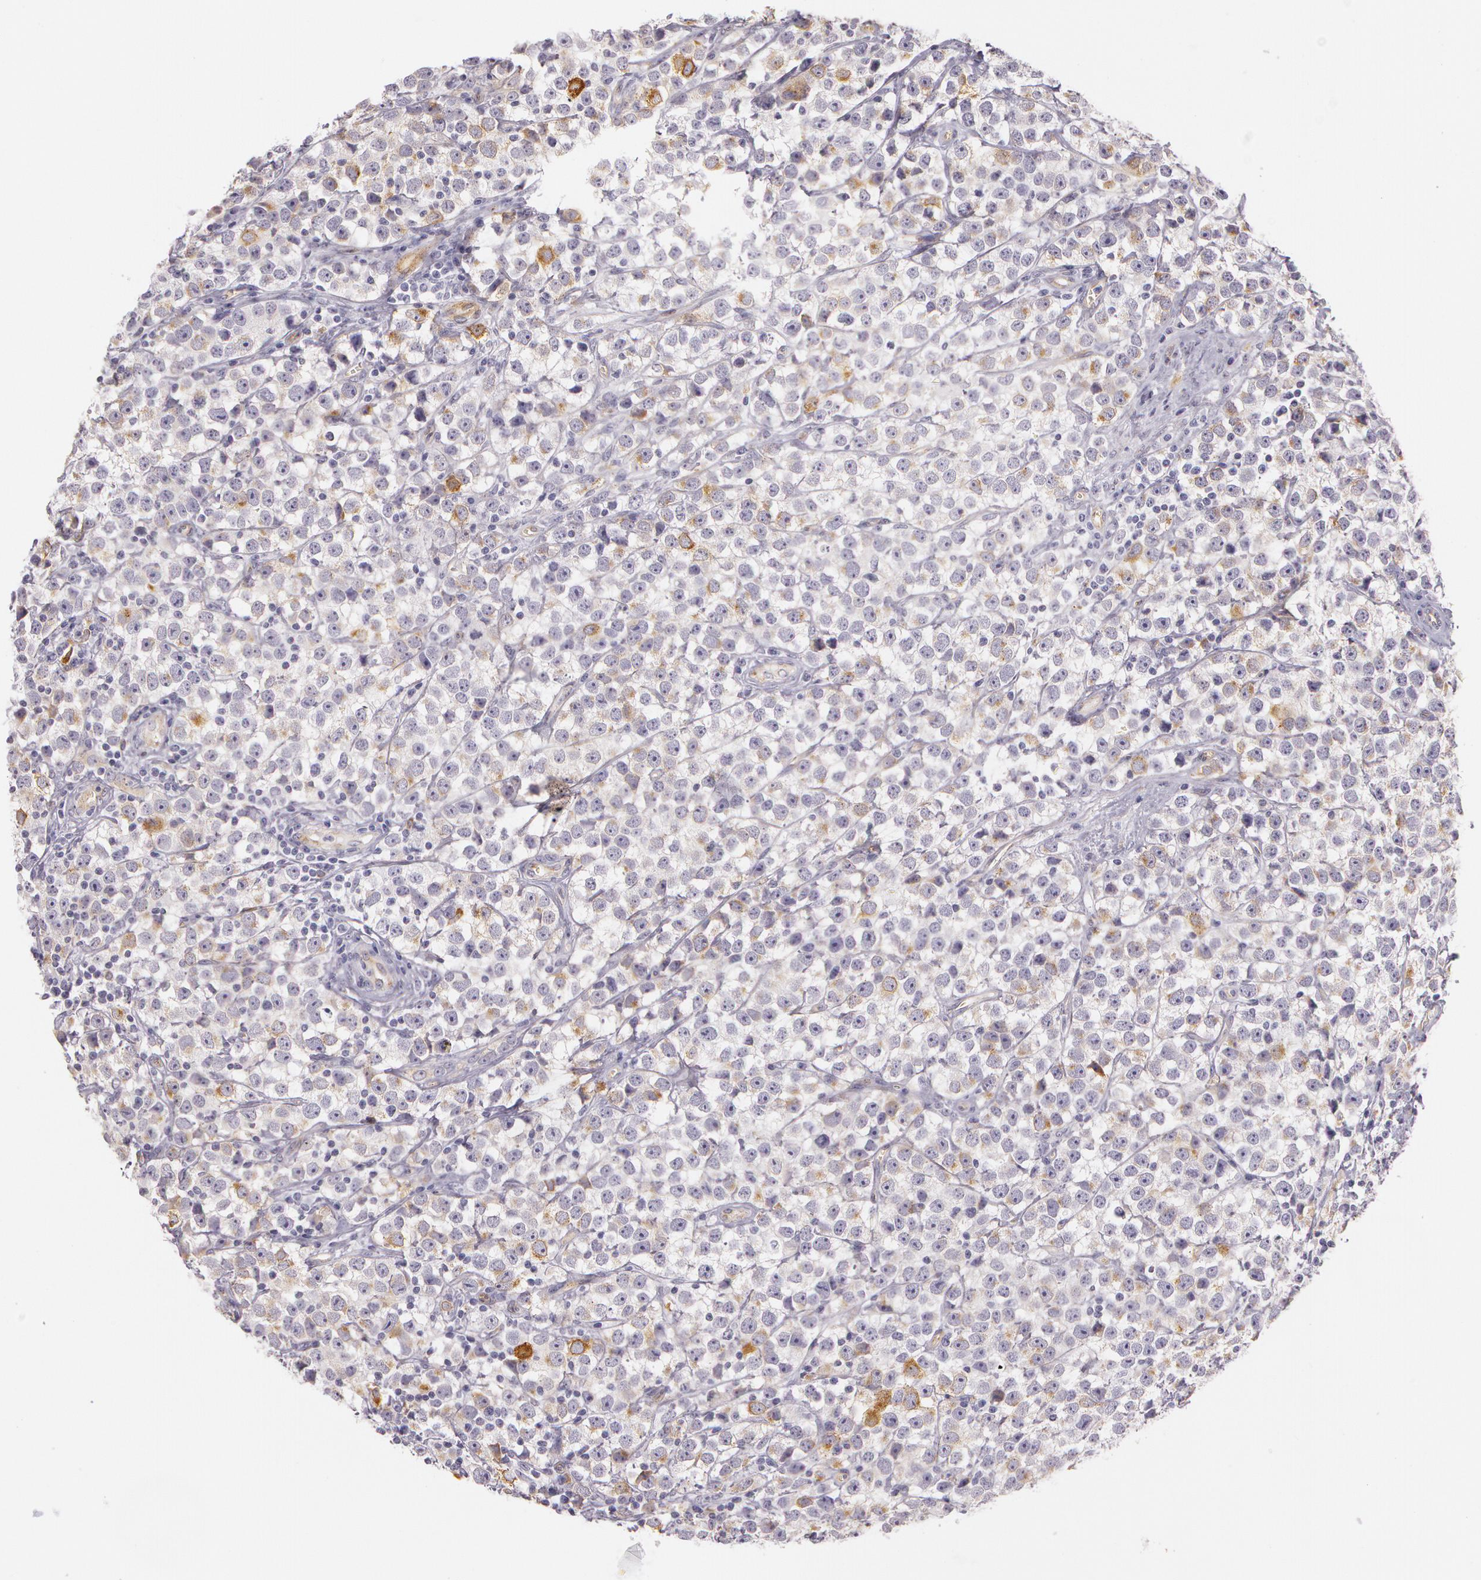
{"staining": {"intensity": "moderate", "quantity": "25%-75%", "location": "cytoplasmic/membranous"}, "tissue": "testis cancer", "cell_type": "Tumor cells", "image_type": "cancer", "snomed": [{"axis": "morphology", "description": "Seminoma, NOS"}, {"axis": "topography", "description": "Testis"}], "caption": "The photomicrograph shows a brown stain indicating the presence of a protein in the cytoplasmic/membranous of tumor cells in testis cancer. Immunohistochemistry stains the protein in brown and the nuclei are stained blue.", "gene": "APP", "patient": {"sex": "male", "age": 25}}